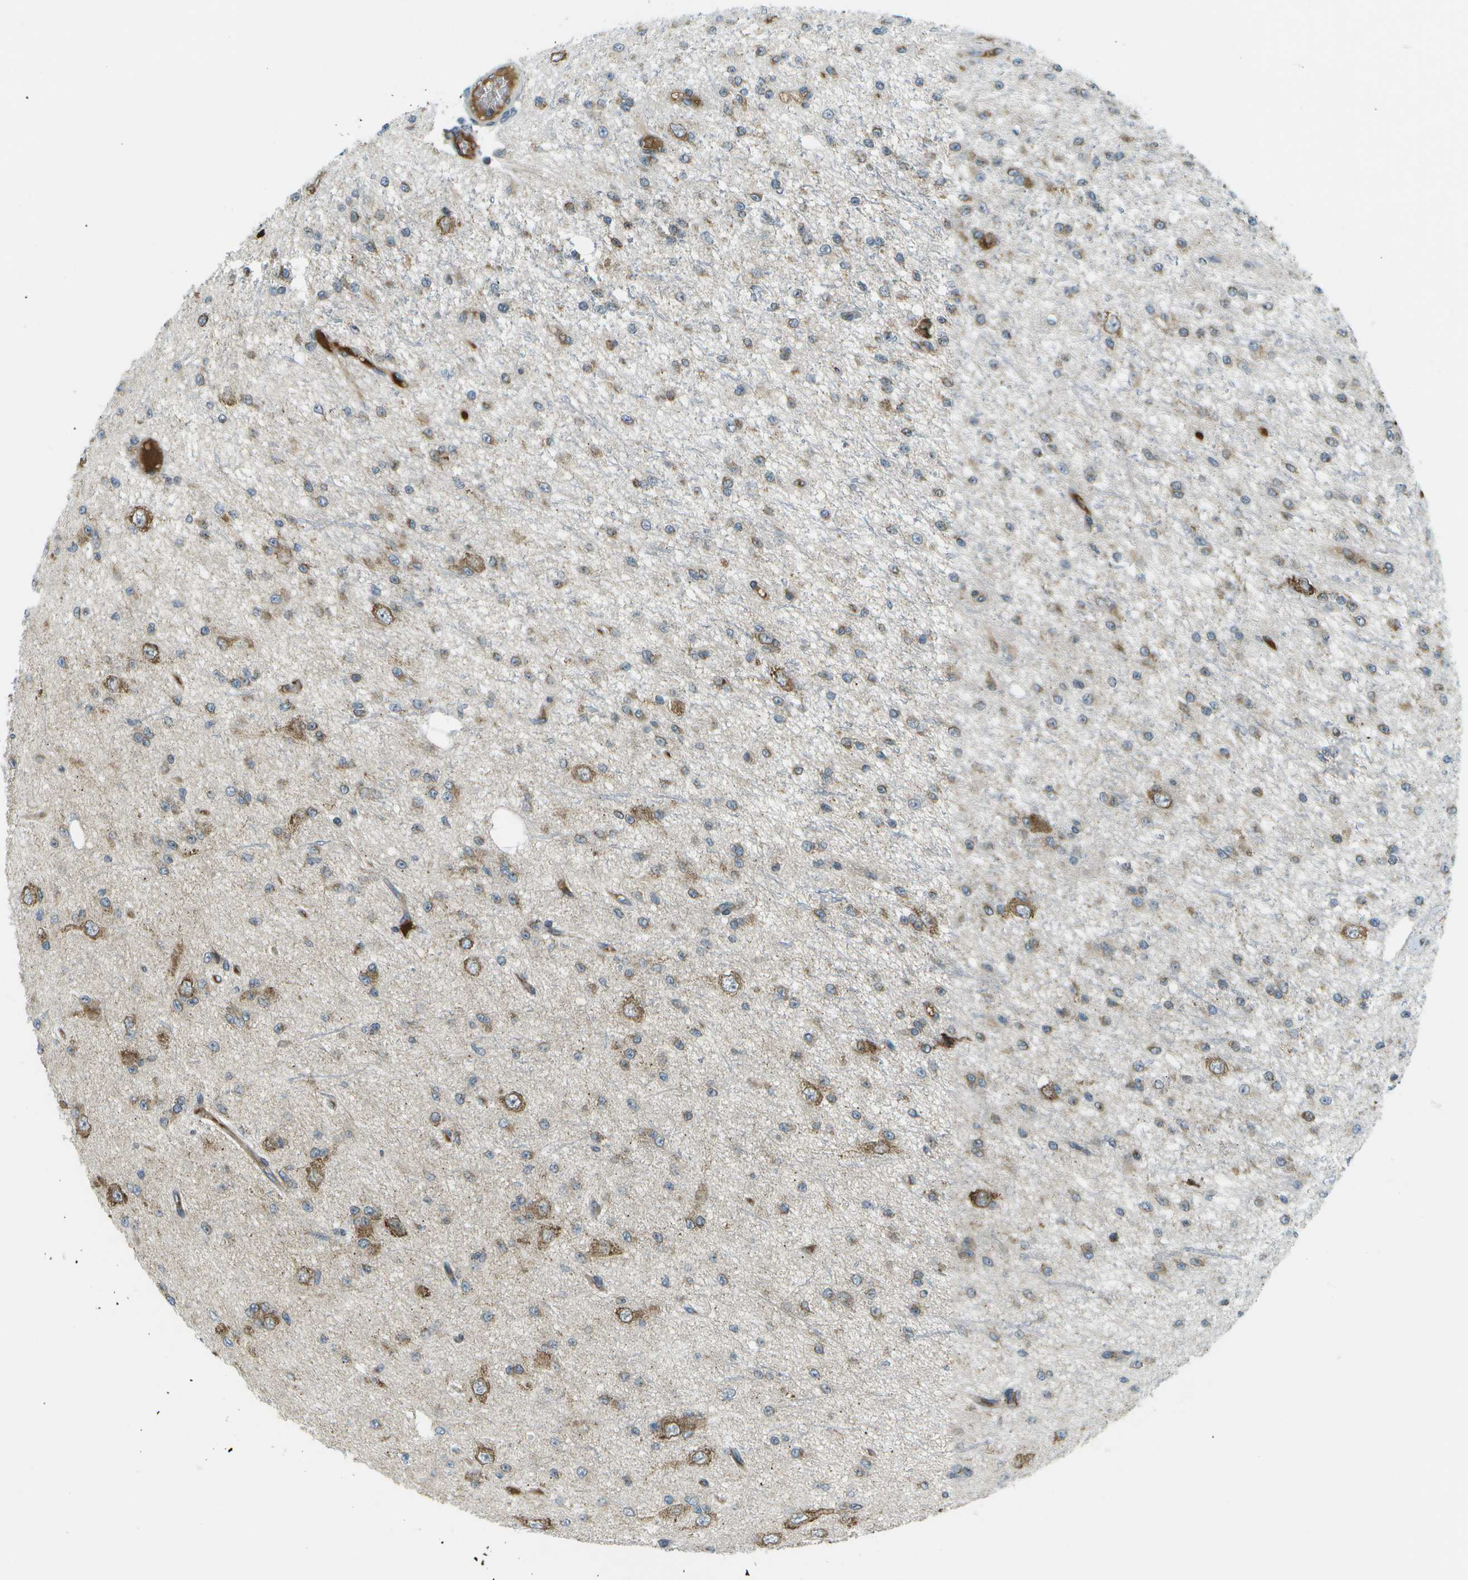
{"staining": {"intensity": "moderate", "quantity": "<25%", "location": "cytoplasmic/membranous"}, "tissue": "glioma", "cell_type": "Tumor cells", "image_type": "cancer", "snomed": [{"axis": "morphology", "description": "Glioma, malignant, Low grade"}, {"axis": "topography", "description": "Brain"}], "caption": "Human glioma stained with a brown dye shows moderate cytoplasmic/membranous positive staining in about <25% of tumor cells.", "gene": "USP30", "patient": {"sex": "male", "age": 38}}